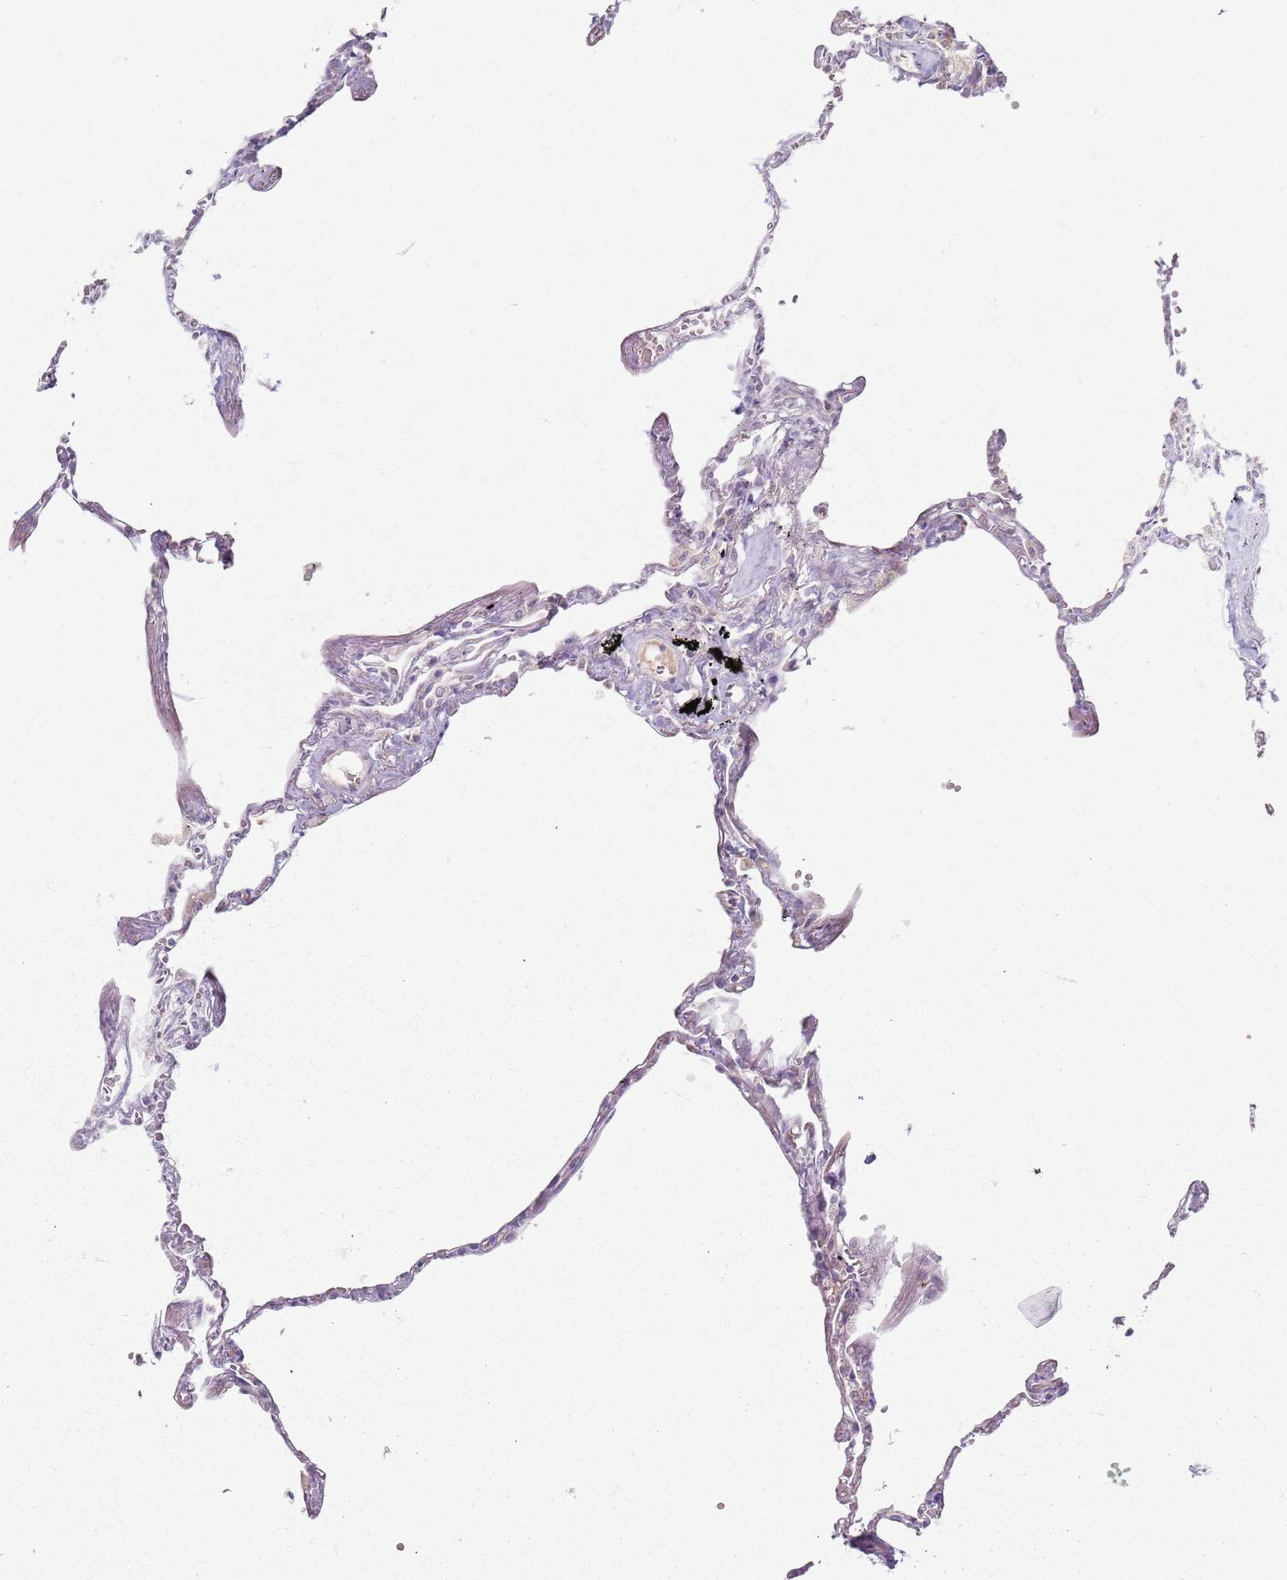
{"staining": {"intensity": "negative", "quantity": "none", "location": "none"}, "tissue": "lung", "cell_type": "Alveolar cells", "image_type": "normal", "snomed": [{"axis": "morphology", "description": "Normal tissue, NOS"}, {"axis": "topography", "description": "Lung"}], "caption": "A high-resolution photomicrograph shows immunohistochemistry staining of benign lung, which displays no significant positivity in alveolar cells.", "gene": "CRIPT", "patient": {"sex": "female", "age": 67}}